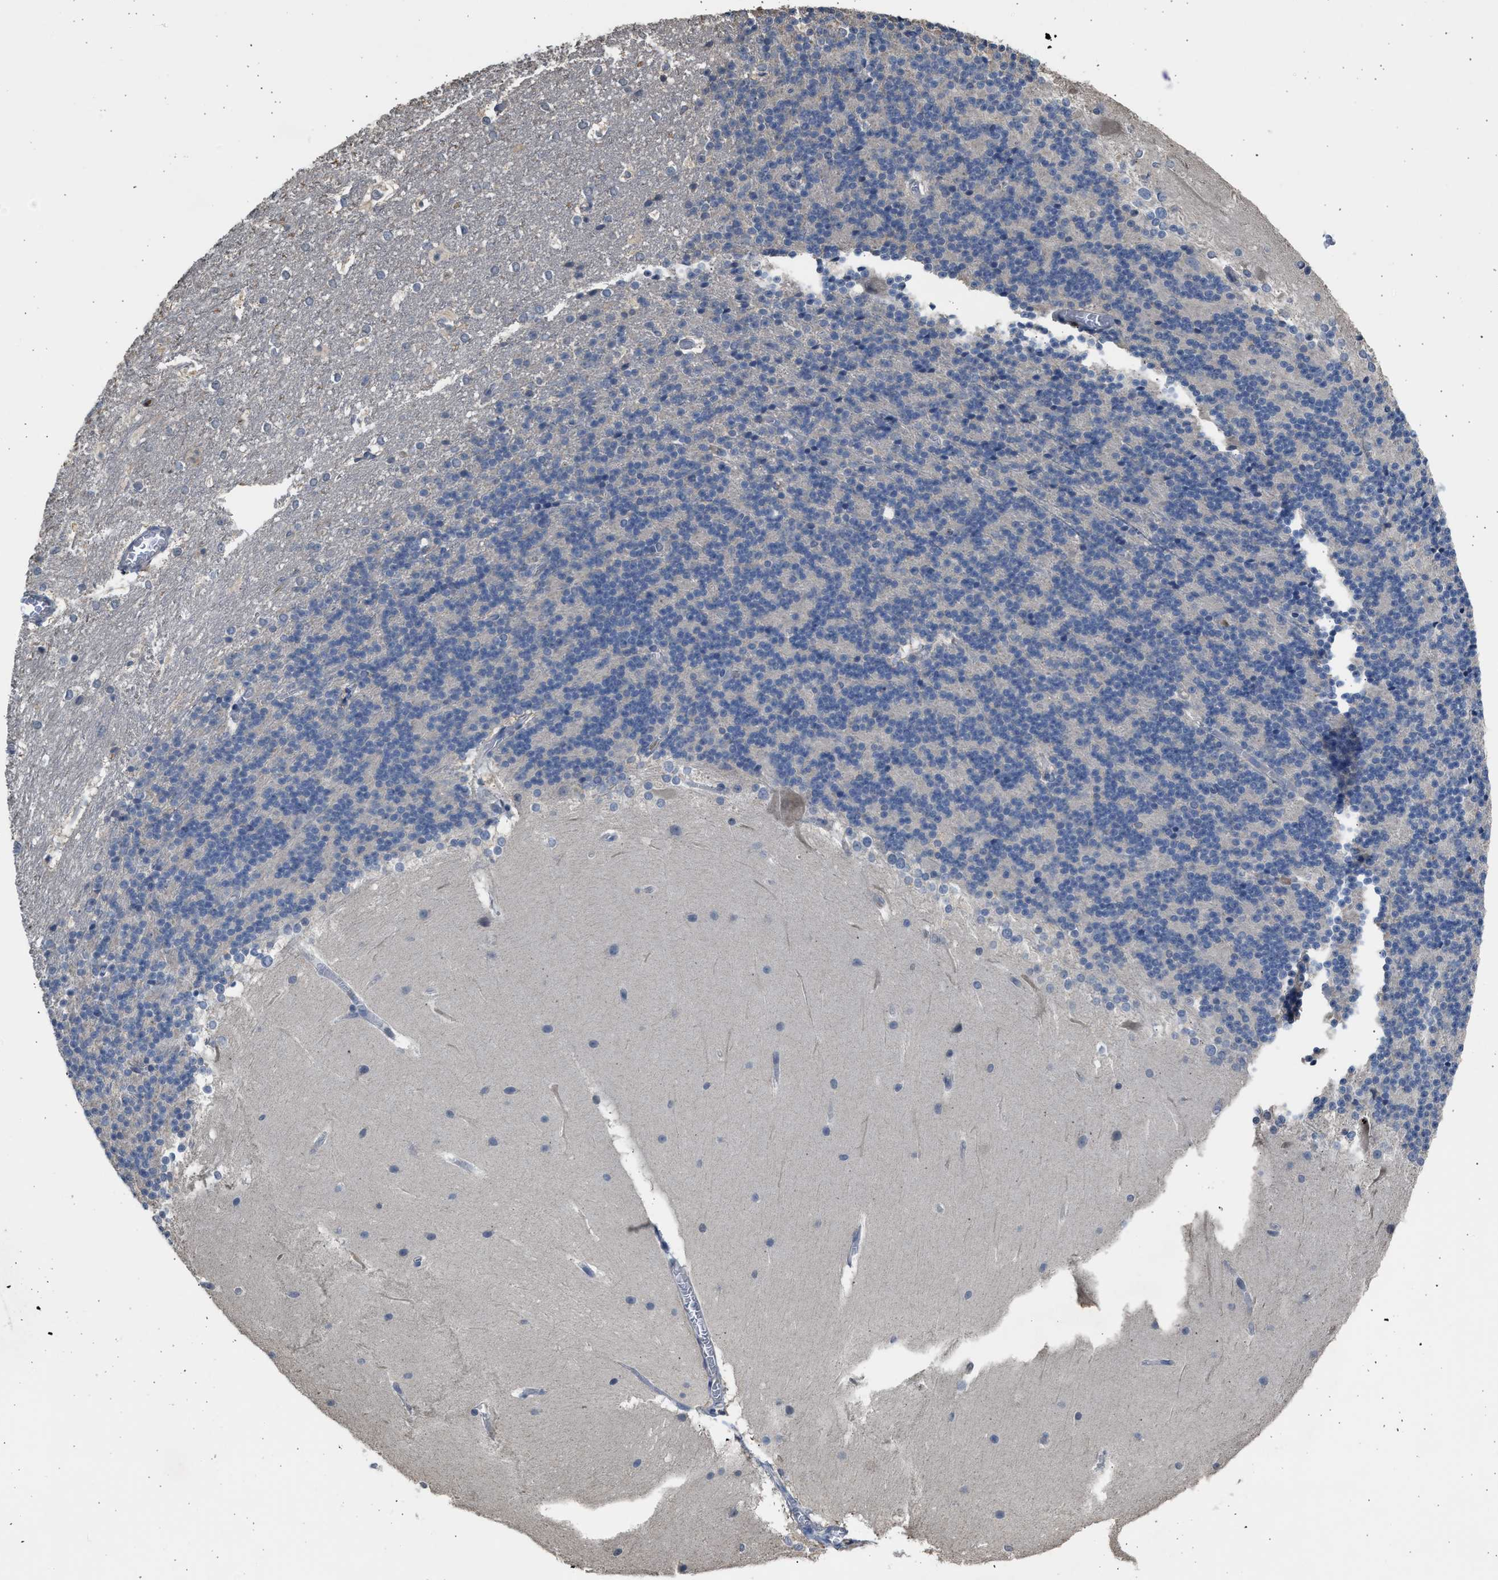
{"staining": {"intensity": "negative", "quantity": "none", "location": "none"}, "tissue": "cerebellum", "cell_type": "Cells in granular layer", "image_type": "normal", "snomed": [{"axis": "morphology", "description": "Normal tissue, NOS"}, {"axis": "topography", "description": "Cerebellum"}], "caption": "There is no significant expression in cells in granular layer of cerebellum. (DAB (3,3'-diaminobenzidine) immunohistochemistry (IHC) with hematoxylin counter stain).", "gene": "SULT2A1", "patient": {"sex": "female", "age": 19}}